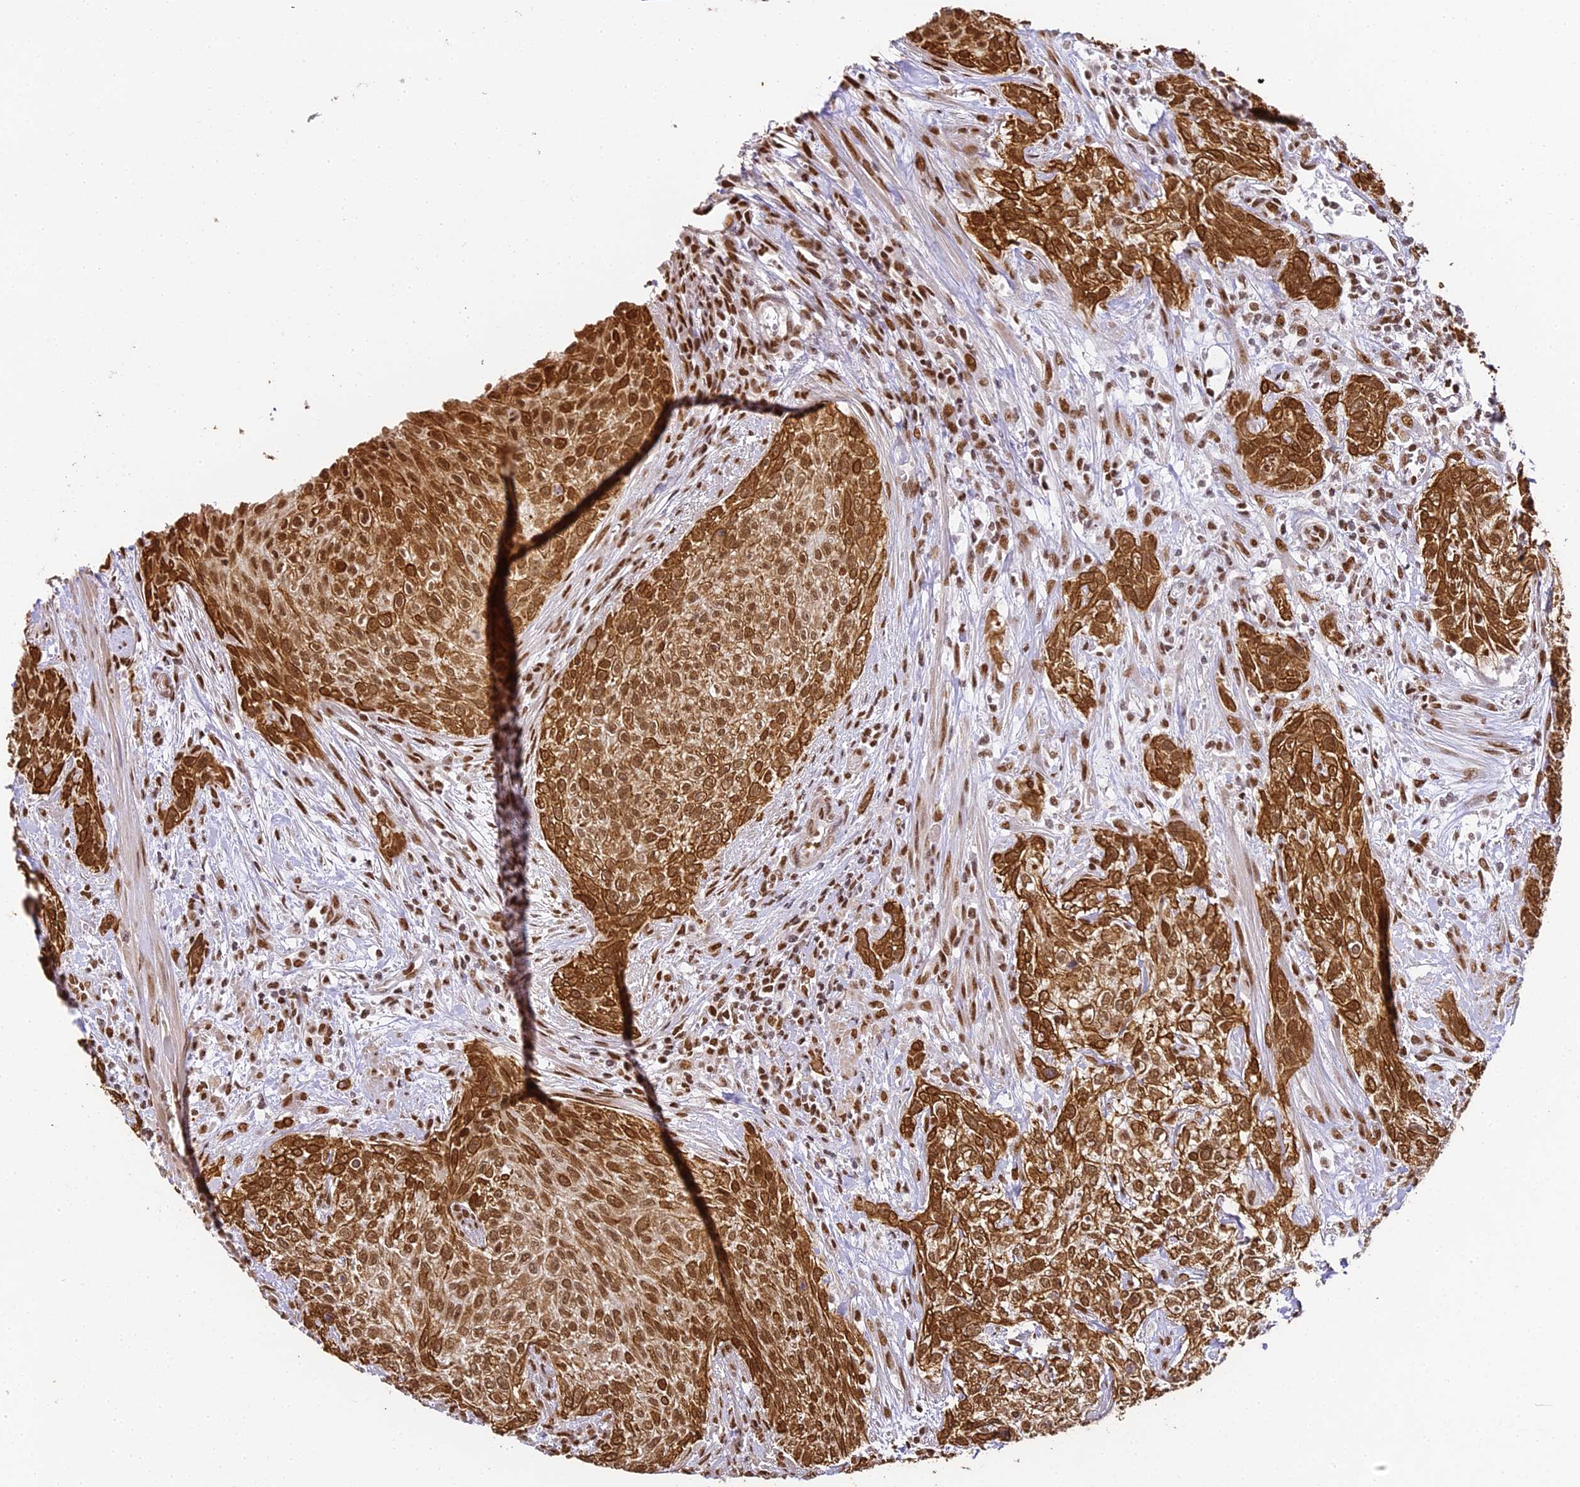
{"staining": {"intensity": "strong", "quantity": ">75%", "location": "cytoplasmic/membranous,nuclear"}, "tissue": "urothelial cancer", "cell_type": "Tumor cells", "image_type": "cancer", "snomed": [{"axis": "morphology", "description": "Normal tissue, NOS"}, {"axis": "morphology", "description": "Urothelial carcinoma, NOS"}, {"axis": "topography", "description": "Urinary bladder"}, {"axis": "topography", "description": "Peripheral nerve tissue"}], "caption": "This is an image of immunohistochemistry (IHC) staining of transitional cell carcinoma, which shows strong expression in the cytoplasmic/membranous and nuclear of tumor cells.", "gene": "HNRNPA1", "patient": {"sex": "male", "age": 35}}